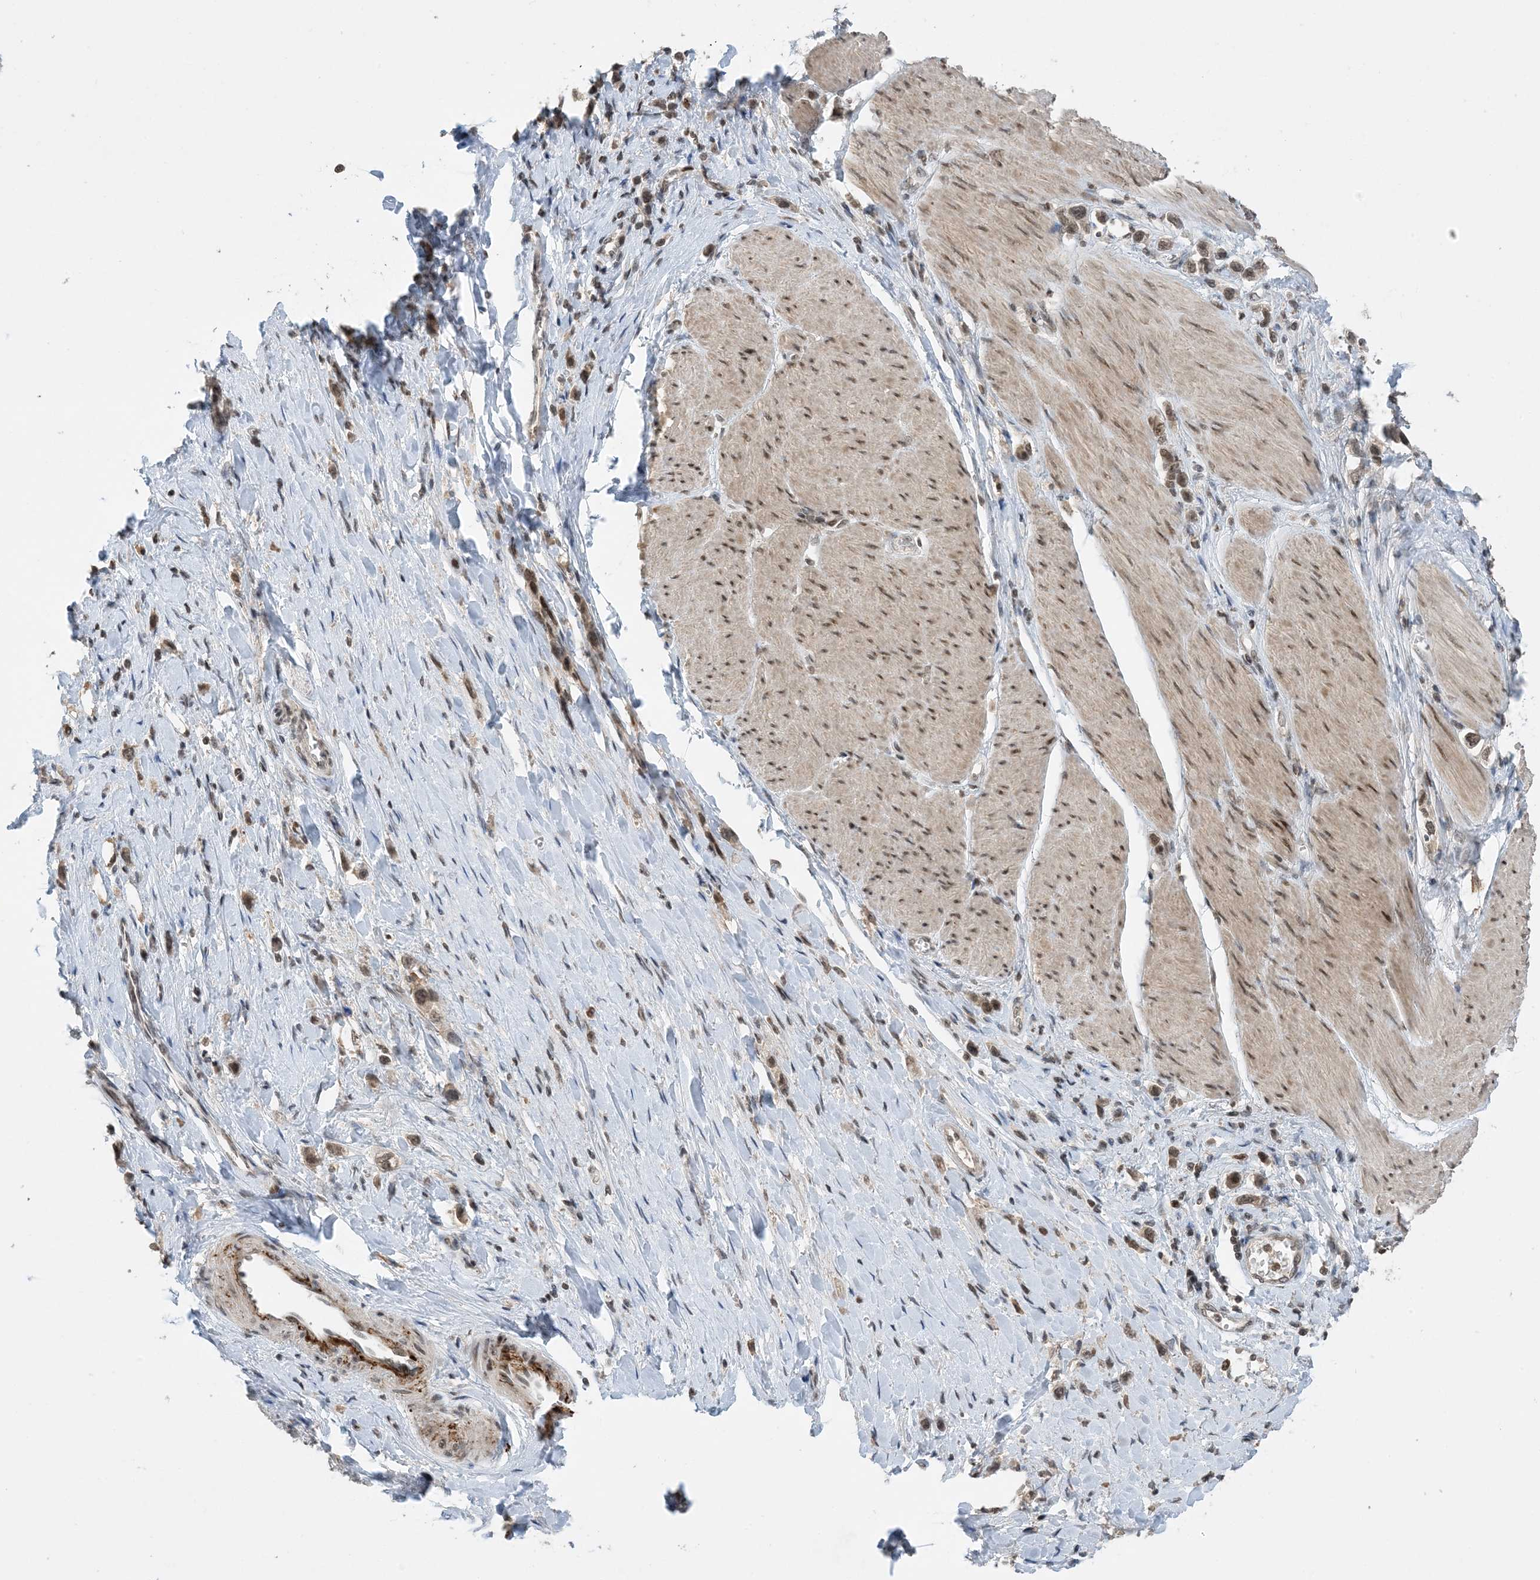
{"staining": {"intensity": "moderate", "quantity": ">75%", "location": "nuclear"}, "tissue": "stomach cancer", "cell_type": "Tumor cells", "image_type": "cancer", "snomed": [{"axis": "morphology", "description": "Adenocarcinoma, NOS"}, {"axis": "topography", "description": "Stomach"}], "caption": "A high-resolution image shows immunohistochemistry staining of stomach adenocarcinoma, which displays moderate nuclear expression in approximately >75% of tumor cells. The staining is performed using DAB brown chromogen to label protein expression. The nuclei are counter-stained blue using hematoxylin.", "gene": "ACYP2", "patient": {"sex": "female", "age": 65}}